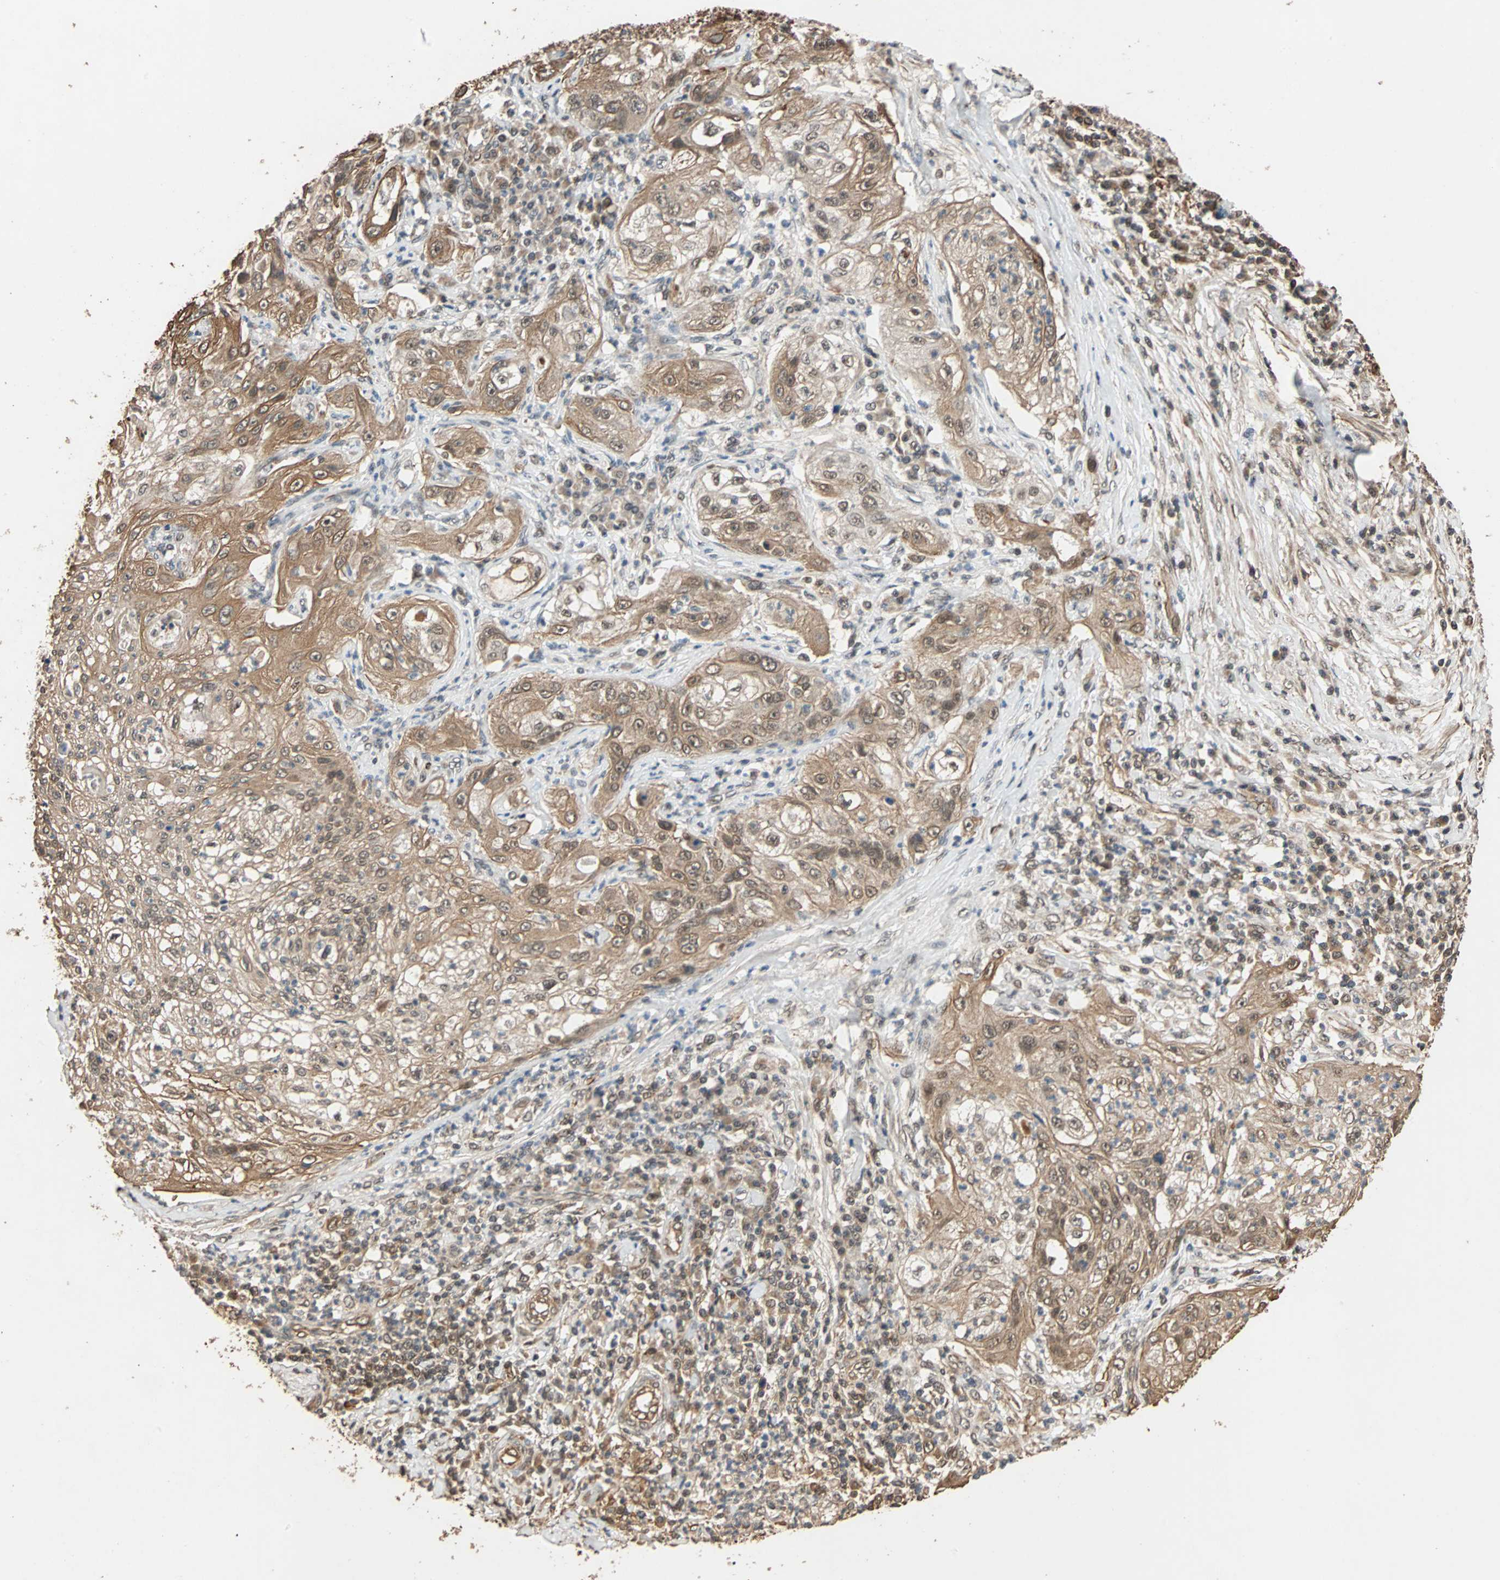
{"staining": {"intensity": "moderate", "quantity": ">75%", "location": "cytoplasmic/membranous"}, "tissue": "lung cancer", "cell_type": "Tumor cells", "image_type": "cancer", "snomed": [{"axis": "morphology", "description": "Inflammation, NOS"}, {"axis": "morphology", "description": "Squamous cell carcinoma, NOS"}, {"axis": "topography", "description": "Lymph node"}, {"axis": "topography", "description": "Soft tissue"}, {"axis": "topography", "description": "Lung"}], "caption": "DAB immunohistochemical staining of squamous cell carcinoma (lung) displays moderate cytoplasmic/membranous protein positivity in about >75% of tumor cells.", "gene": "CDC5L", "patient": {"sex": "male", "age": 66}}